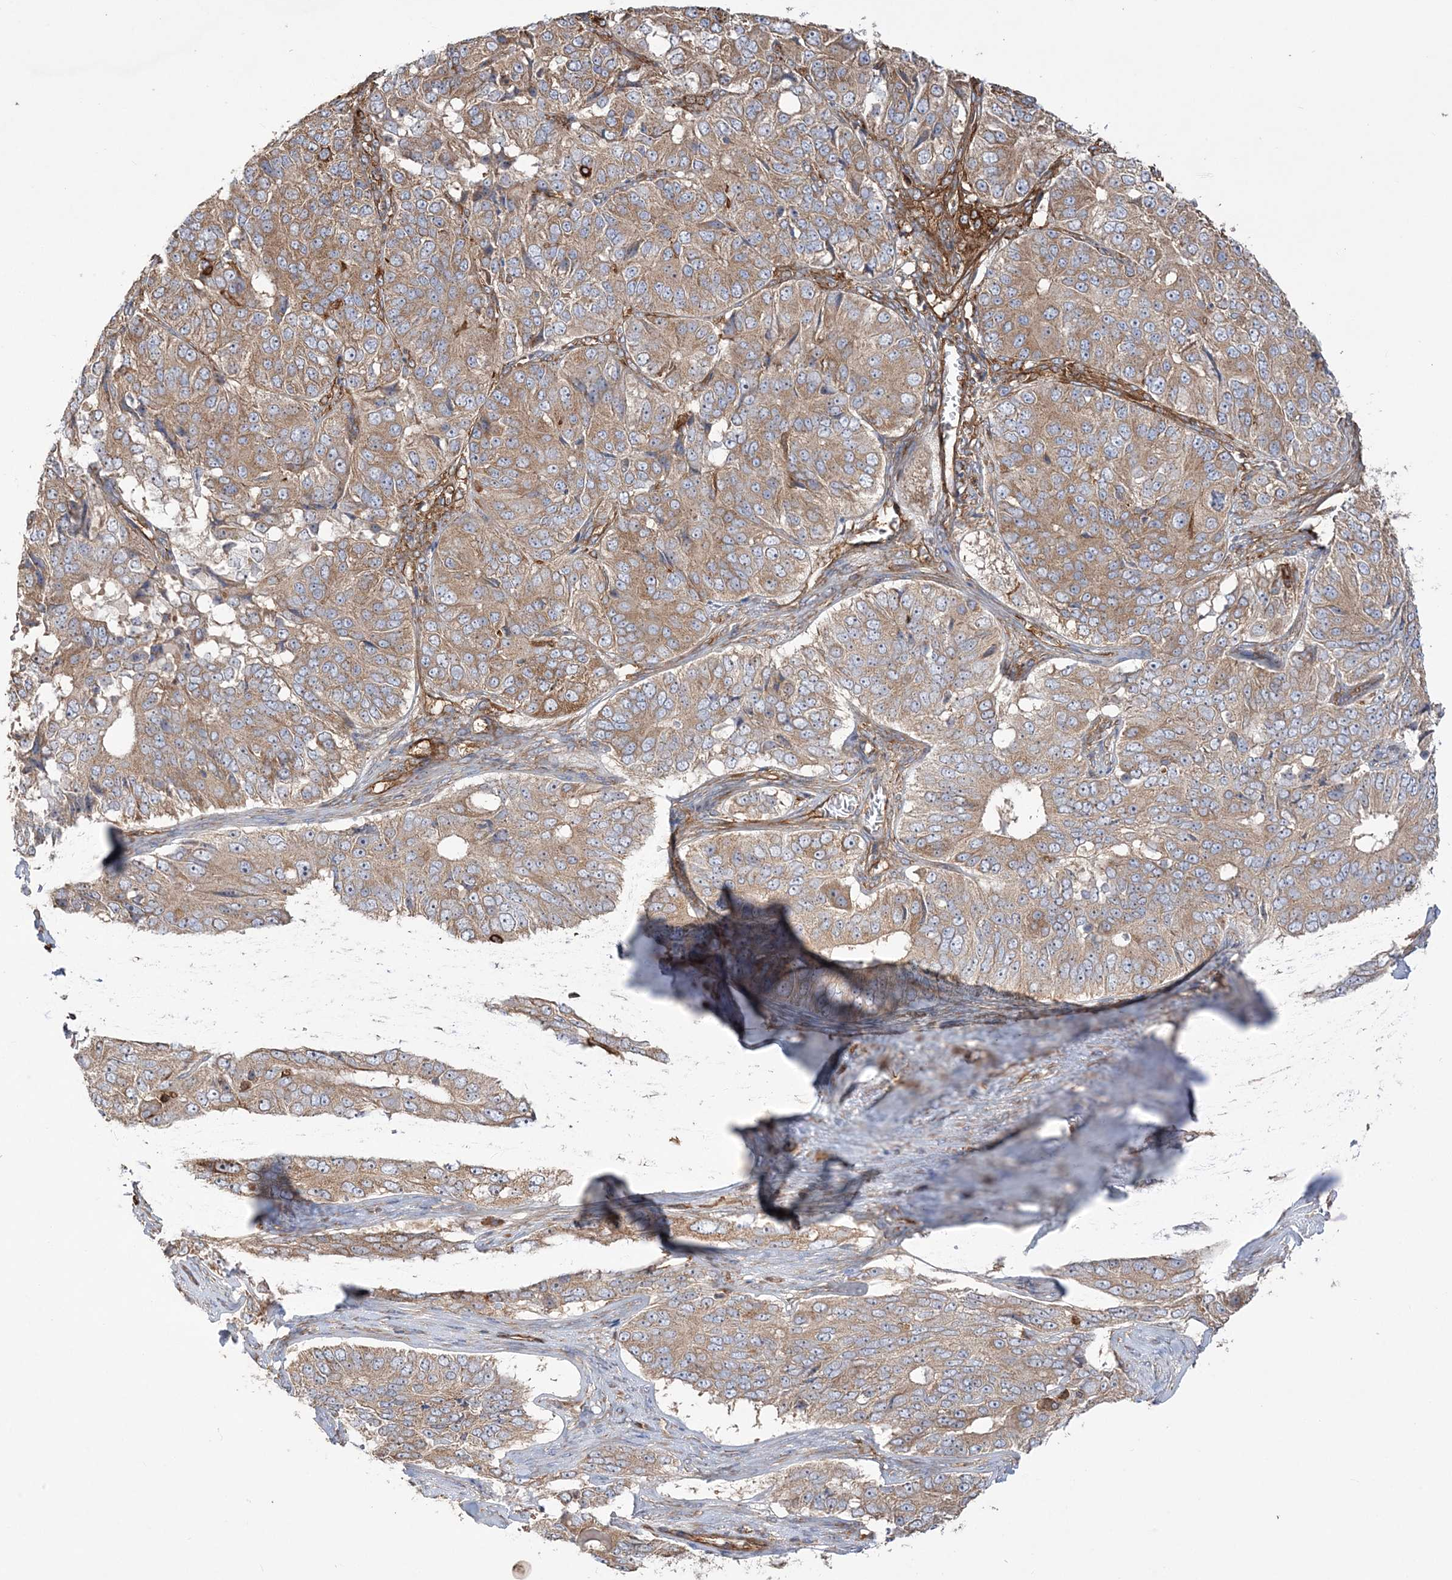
{"staining": {"intensity": "weak", "quantity": ">75%", "location": "cytoplasmic/membranous"}, "tissue": "ovarian cancer", "cell_type": "Tumor cells", "image_type": "cancer", "snomed": [{"axis": "morphology", "description": "Carcinoma, endometroid"}, {"axis": "topography", "description": "Ovary"}], "caption": "Protein staining reveals weak cytoplasmic/membranous positivity in about >75% of tumor cells in ovarian cancer.", "gene": "TBC1D5", "patient": {"sex": "female", "age": 51}}